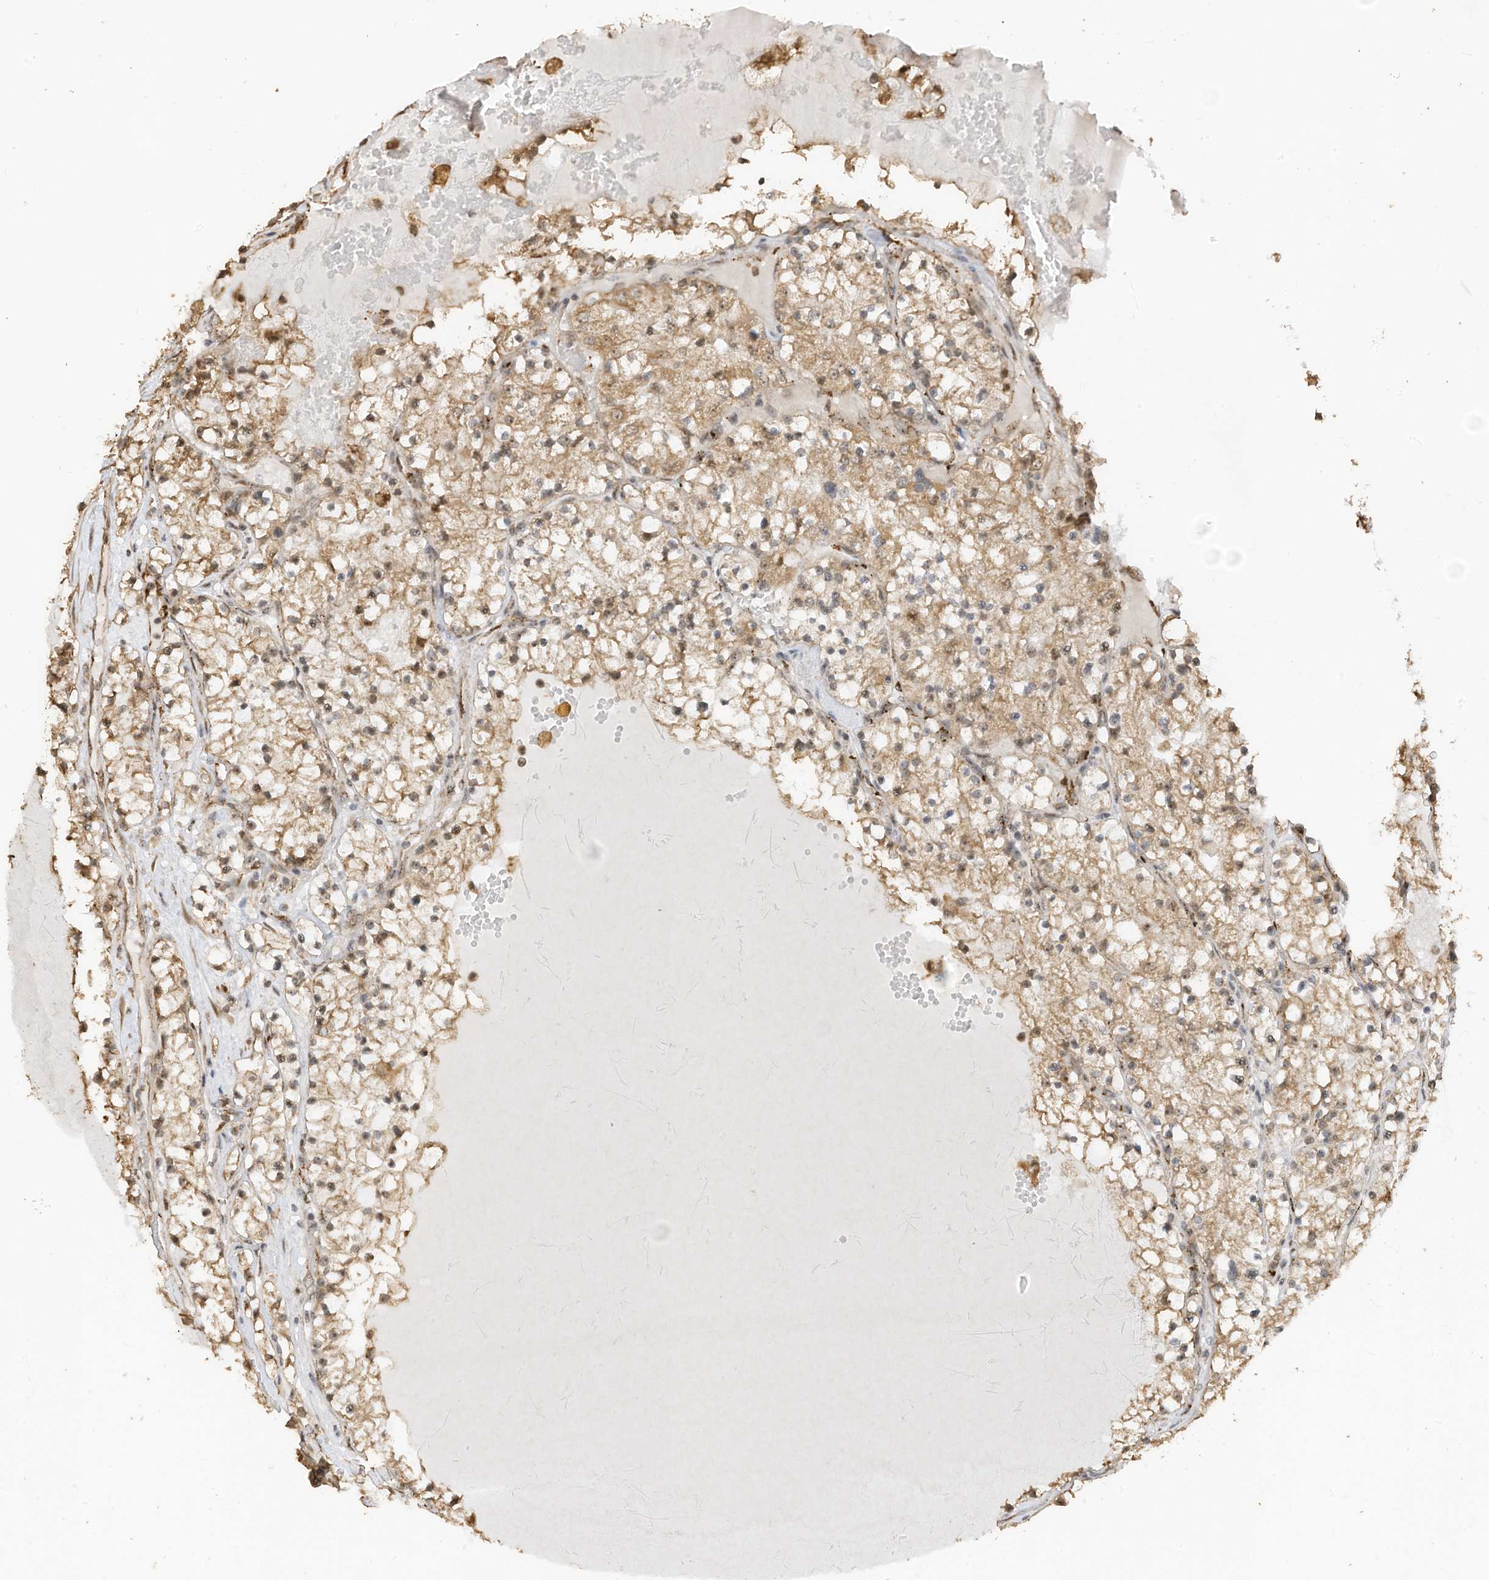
{"staining": {"intensity": "weak", "quantity": ">75%", "location": "cytoplasmic/membranous"}, "tissue": "renal cancer", "cell_type": "Tumor cells", "image_type": "cancer", "snomed": [{"axis": "morphology", "description": "Normal tissue, NOS"}, {"axis": "morphology", "description": "Adenocarcinoma, NOS"}, {"axis": "topography", "description": "Kidney"}], "caption": "Protein staining by IHC reveals weak cytoplasmic/membranous positivity in about >75% of tumor cells in adenocarcinoma (renal). Ihc stains the protein of interest in brown and the nuclei are stained blue.", "gene": "ERLEC1", "patient": {"sex": "male", "age": 68}}